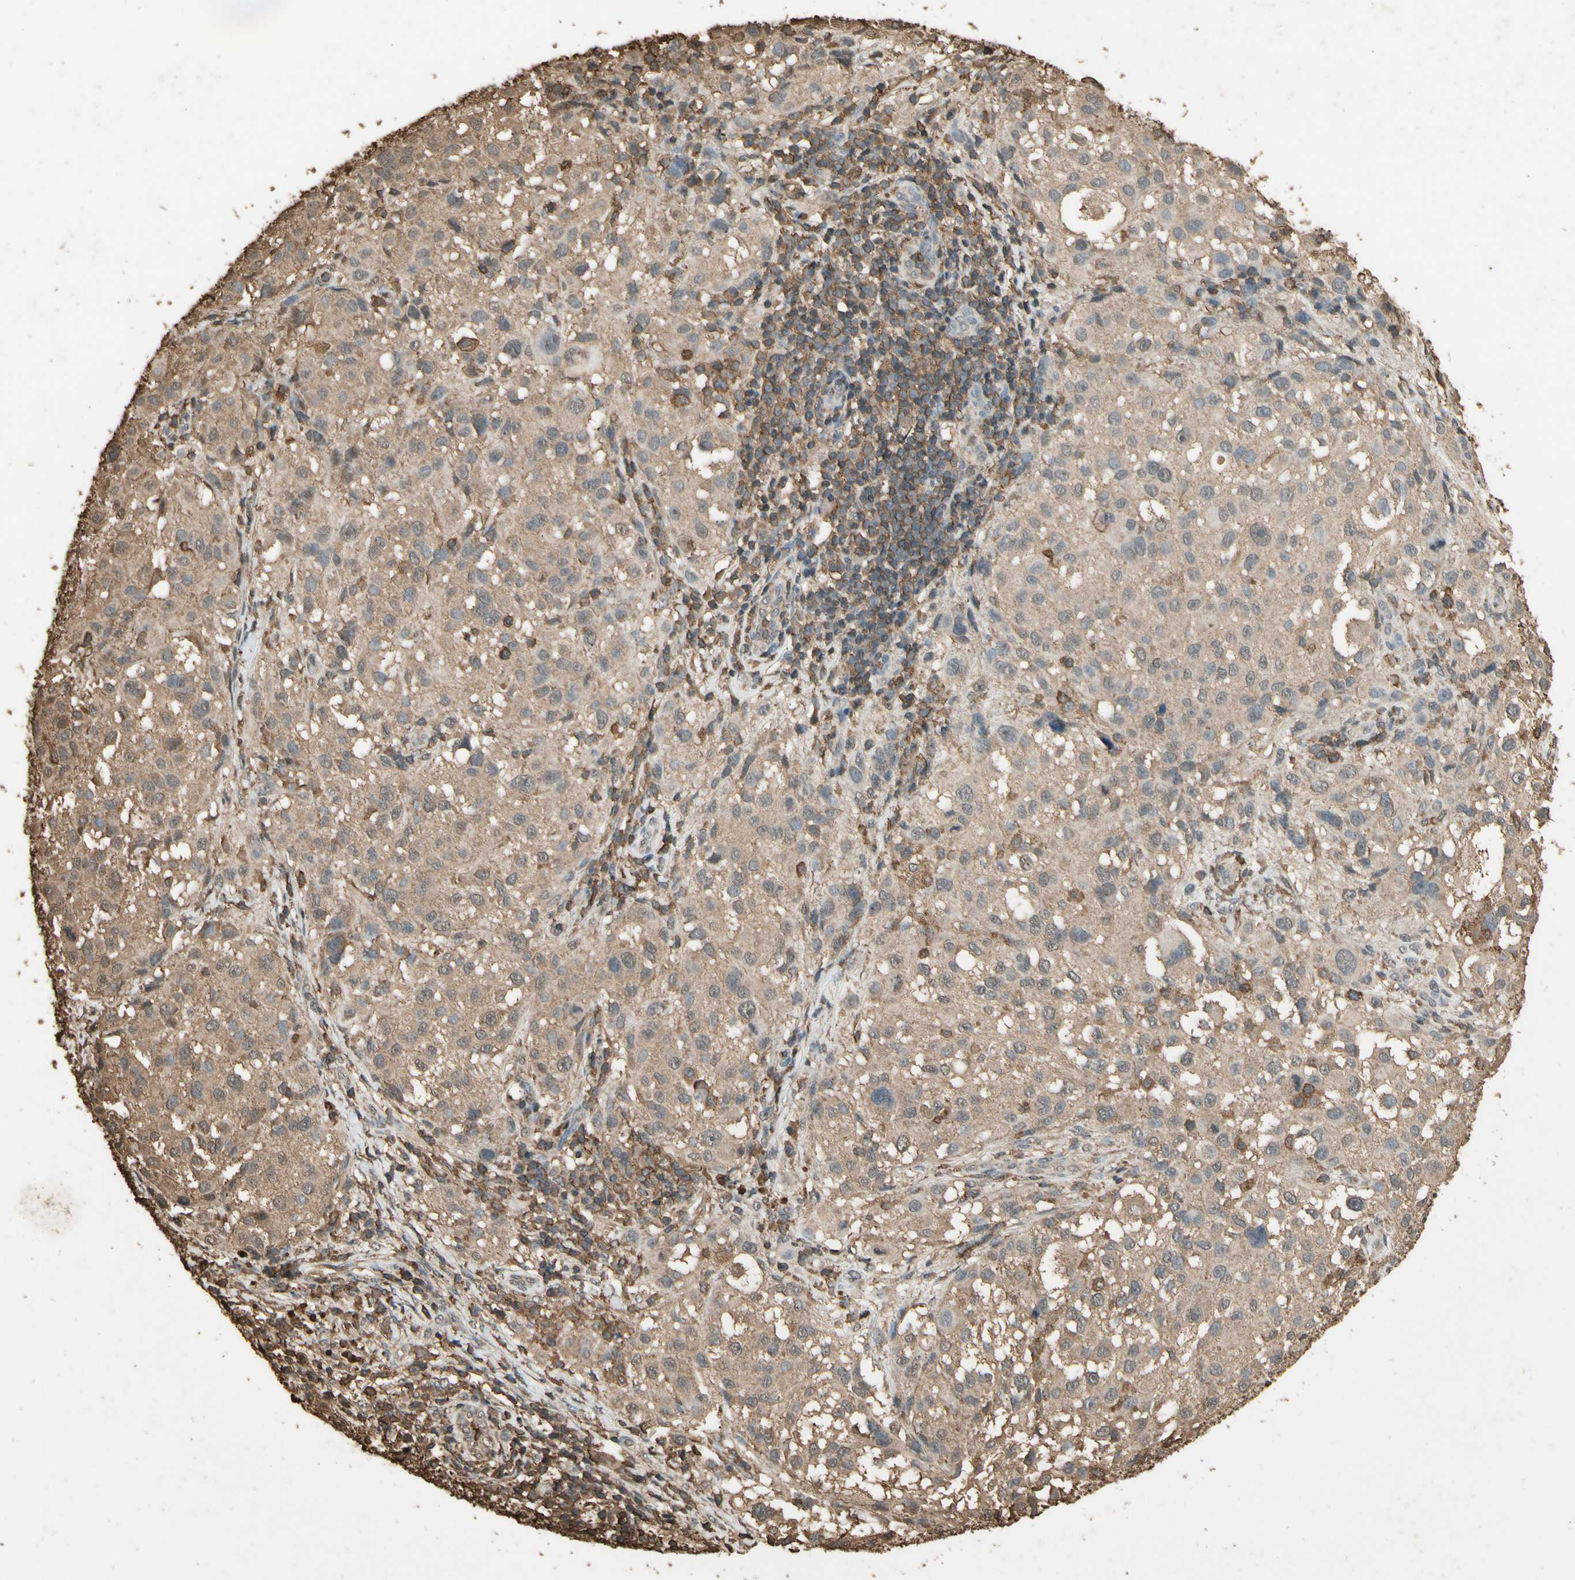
{"staining": {"intensity": "weak", "quantity": ">75%", "location": "cytoplasmic/membranous"}, "tissue": "melanoma", "cell_type": "Tumor cells", "image_type": "cancer", "snomed": [{"axis": "morphology", "description": "Necrosis, NOS"}, {"axis": "morphology", "description": "Malignant melanoma, NOS"}, {"axis": "topography", "description": "Skin"}], "caption": "Immunohistochemical staining of human melanoma exhibits weak cytoplasmic/membranous protein positivity in about >75% of tumor cells.", "gene": "TNFSF13B", "patient": {"sex": "female", "age": 87}}